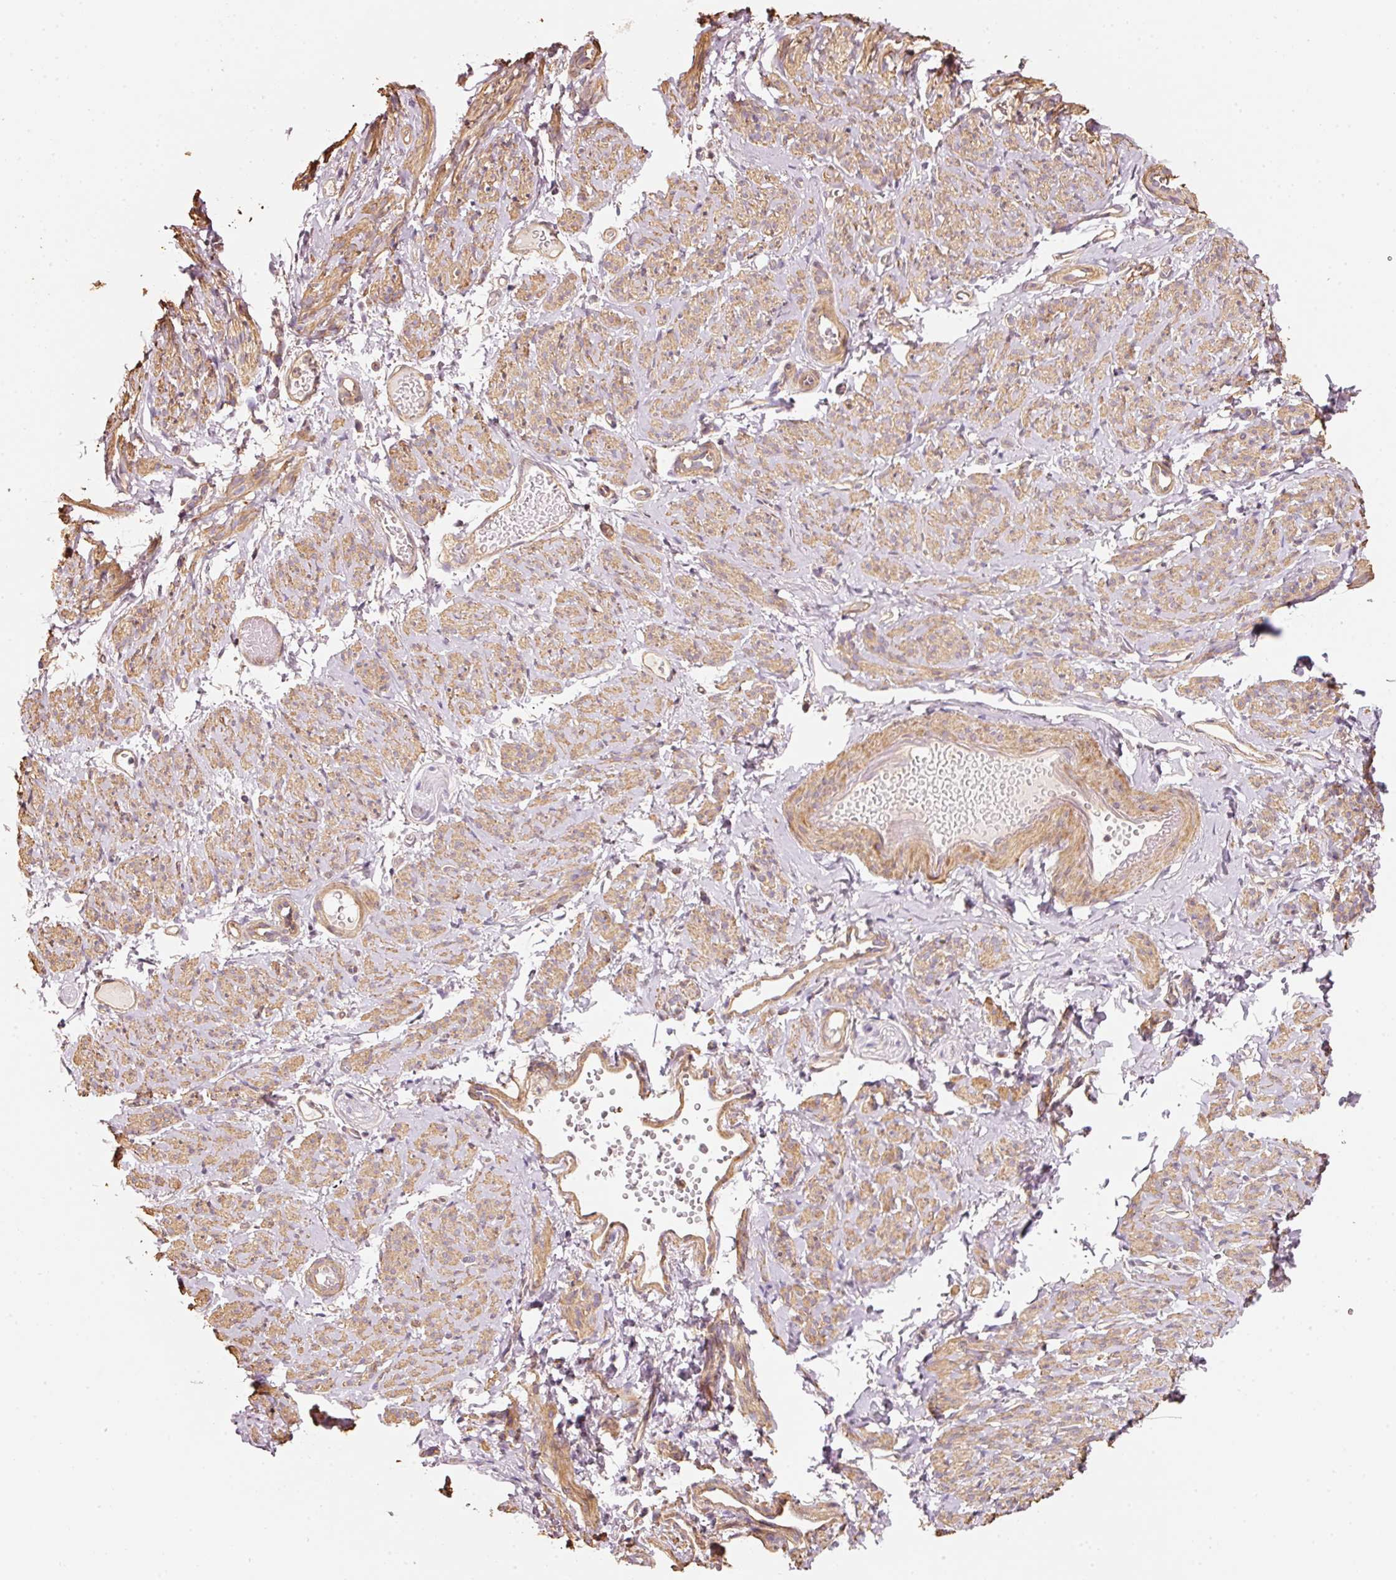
{"staining": {"intensity": "moderate", "quantity": ">75%", "location": "cytoplasmic/membranous"}, "tissue": "smooth muscle", "cell_type": "Smooth muscle cells", "image_type": "normal", "snomed": [{"axis": "morphology", "description": "Normal tissue, NOS"}, {"axis": "topography", "description": "Smooth muscle"}], "caption": "Protein staining reveals moderate cytoplasmic/membranous positivity in about >75% of smooth muscle cells in normal smooth muscle. Using DAB (brown) and hematoxylin (blue) stains, captured at high magnification using brightfield microscopy.", "gene": "CEP95", "patient": {"sex": "female", "age": 65}}